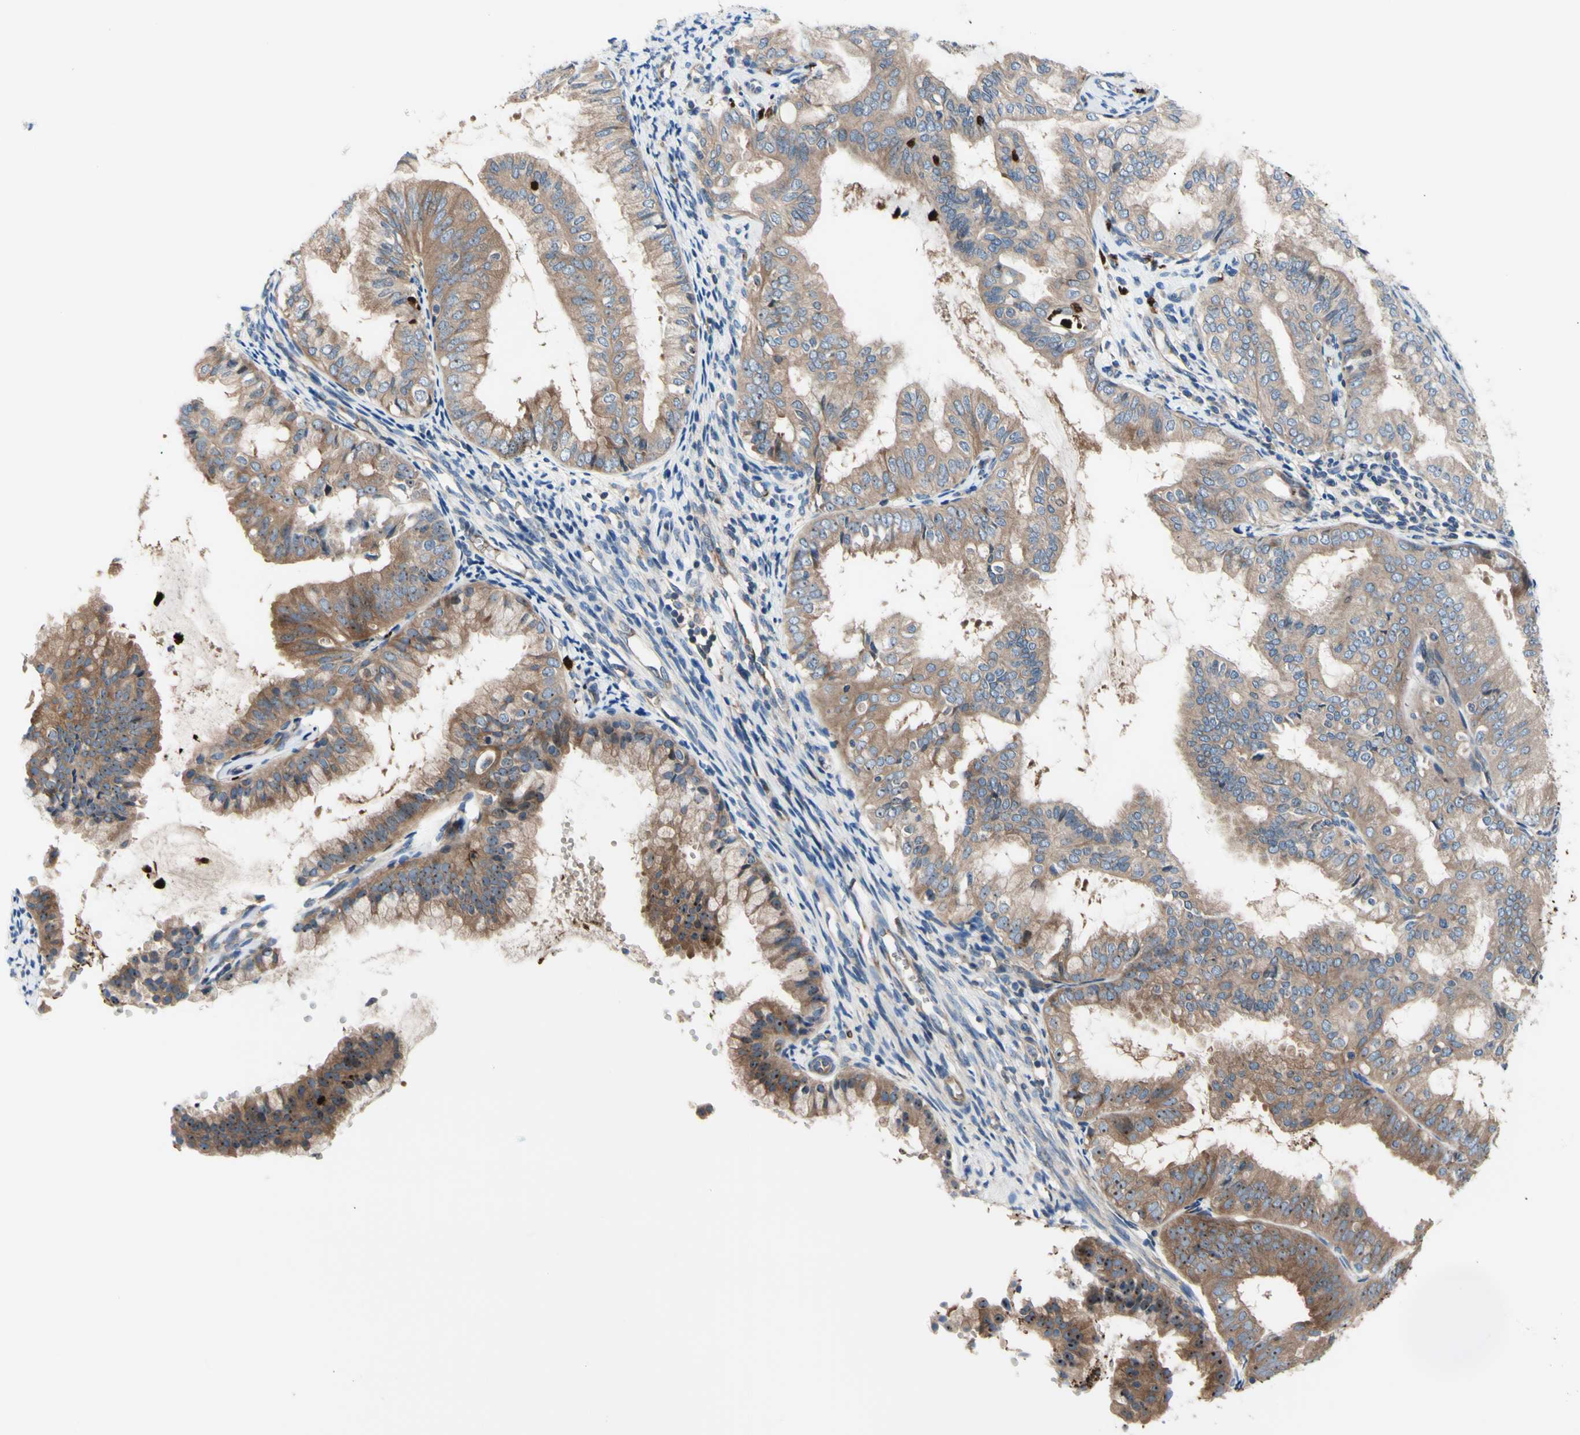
{"staining": {"intensity": "moderate", "quantity": "25%-75%", "location": "cytoplasmic/membranous,nuclear"}, "tissue": "endometrial cancer", "cell_type": "Tumor cells", "image_type": "cancer", "snomed": [{"axis": "morphology", "description": "Adenocarcinoma, NOS"}, {"axis": "topography", "description": "Endometrium"}], "caption": "A high-resolution micrograph shows immunohistochemistry staining of endometrial cancer, which reveals moderate cytoplasmic/membranous and nuclear staining in about 25%-75% of tumor cells.", "gene": "USP9X", "patient": {"sex": "female", "age": 63}}